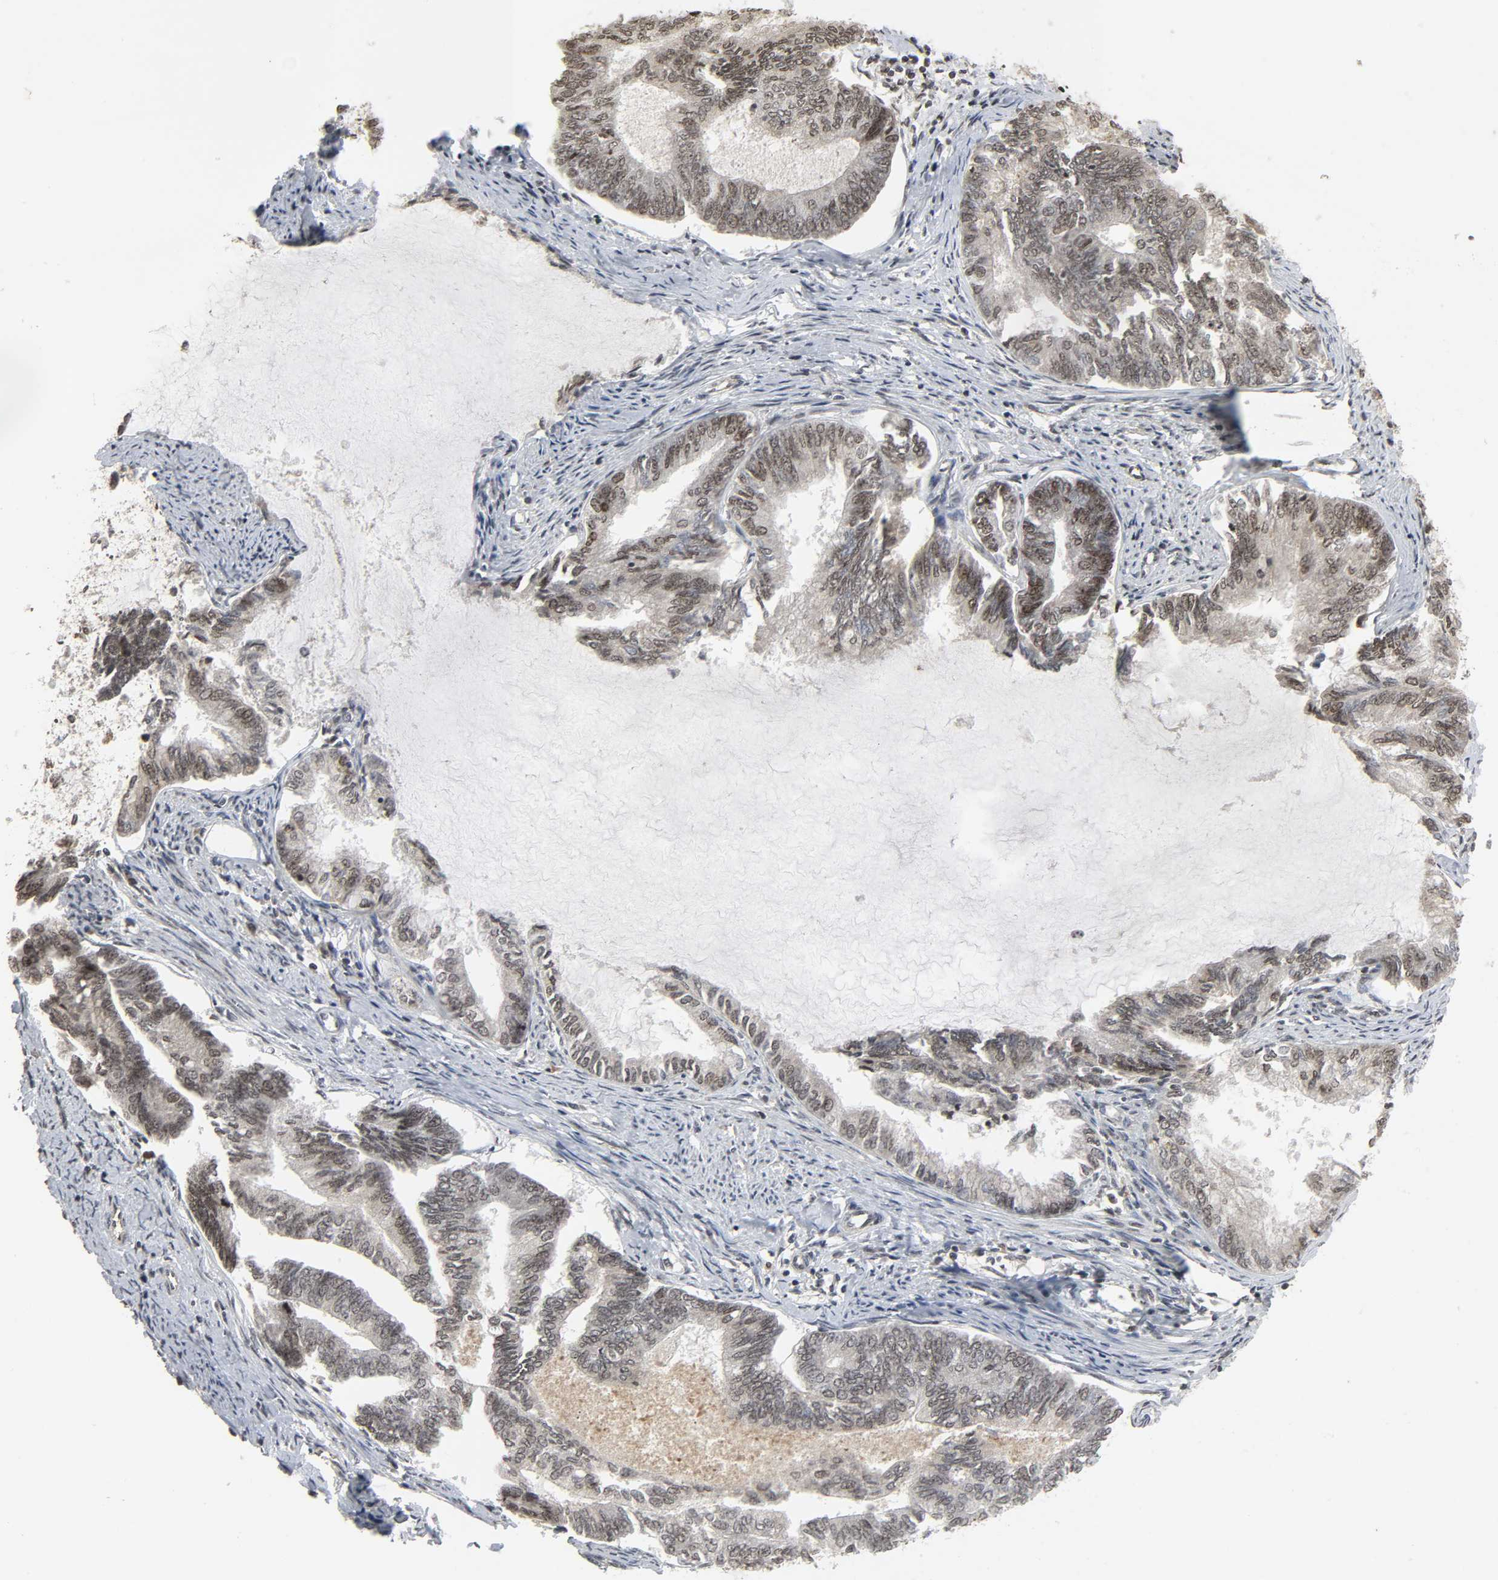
{"staining": {"intensity": "weak", "quantity": "25%-75%", "location": "nuclear"}, "tissue": "endometrial cancer", "cell_type": "Tumor cells", "image_type": "cancer", "snomed": [{"axis": "morphology", "description": "Adenocarcinoma, NOS"}, {"axis": "topography", "description": "Endometrium"}], "caption": "Immunohistochemical staining of endometrial cancer exhibits low levels of weak nuclear protein expression in approximately 25%-75% of tumor cells.", "gene": "XRCC1", "patient": {"sex": "female", "age": 86}}